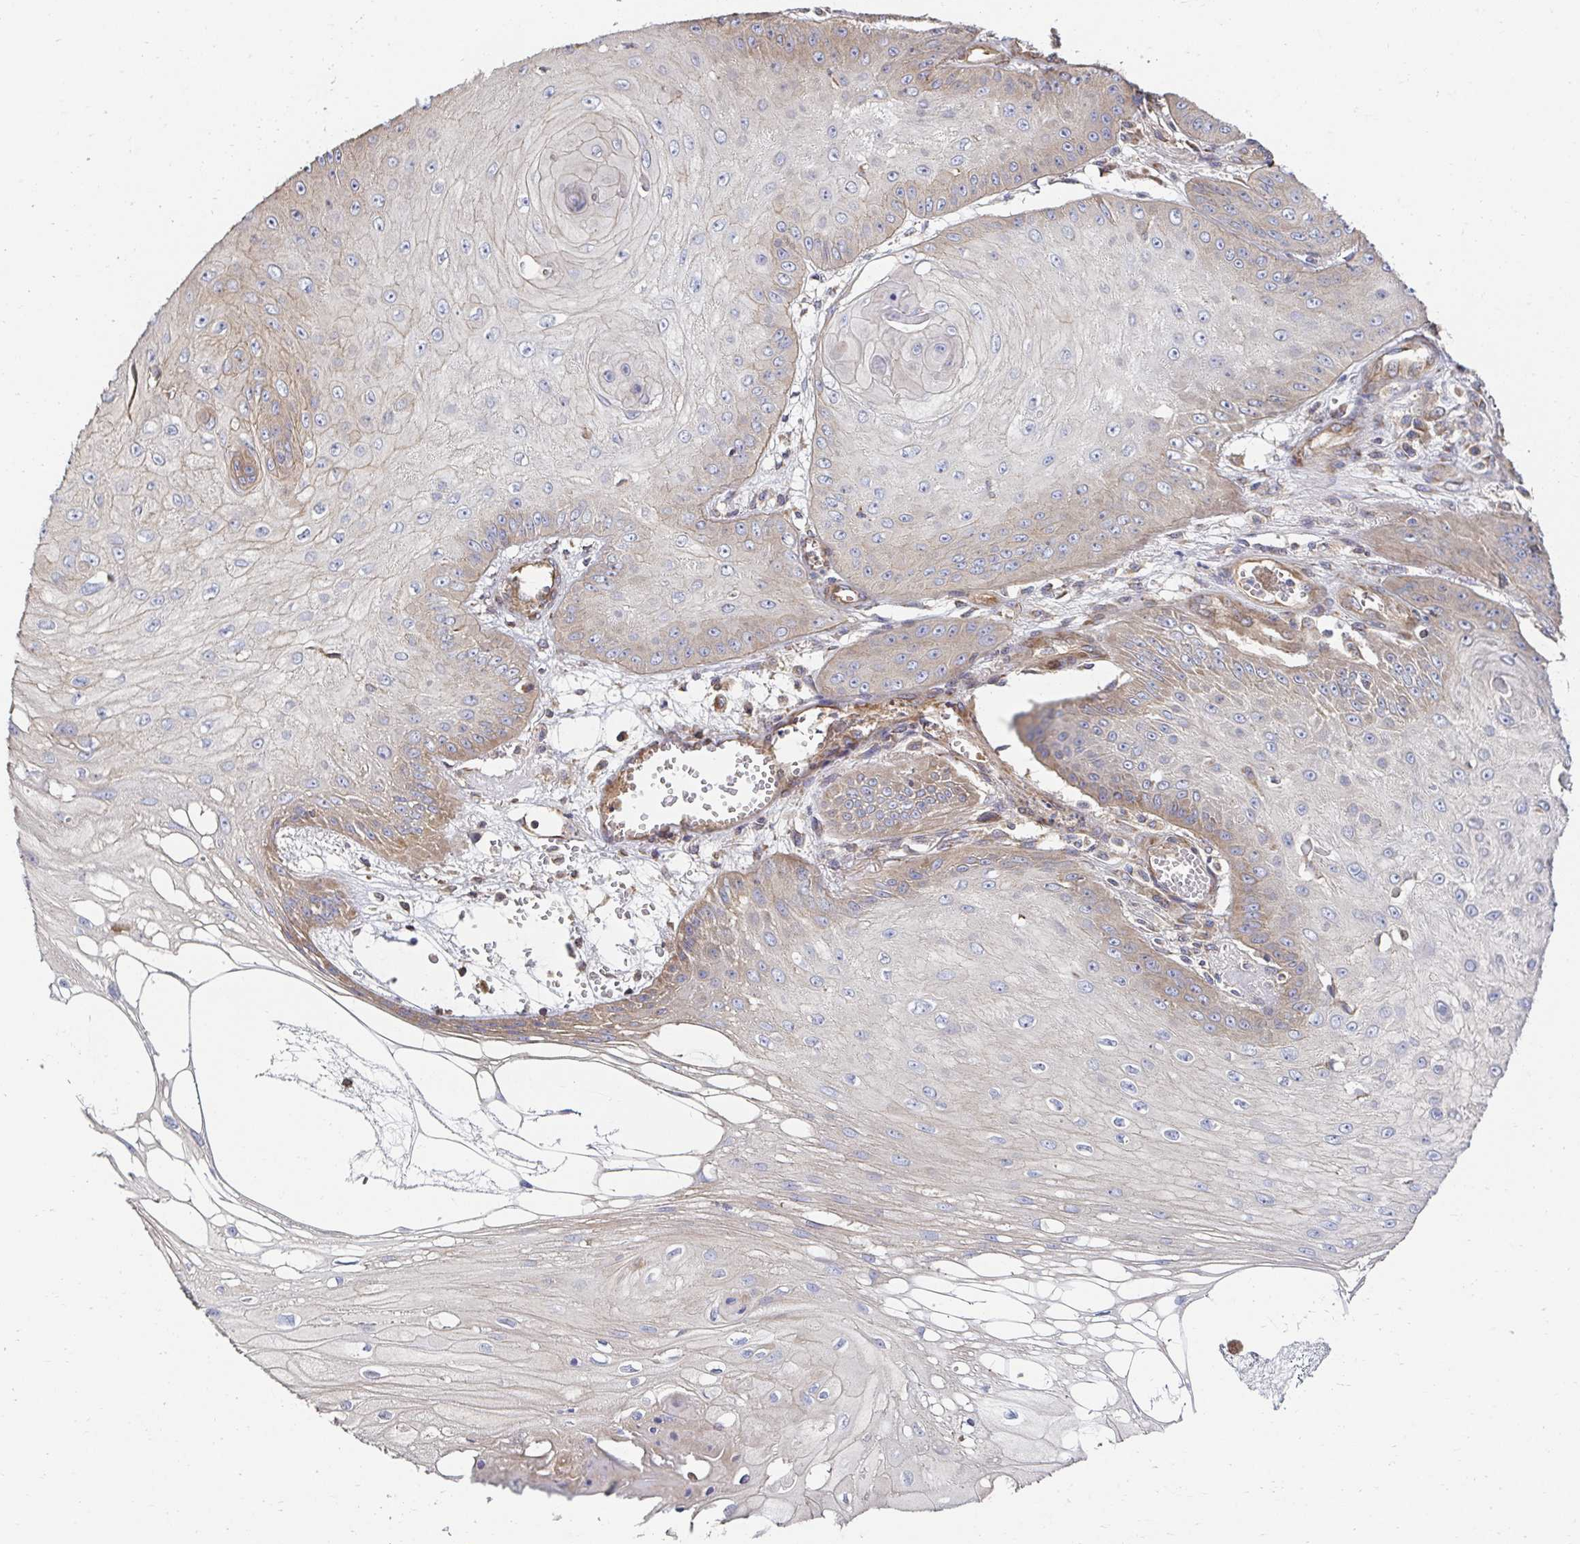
{"staining": {"intensity": "weak", "quantity": "25%-75%", "location": "cytoplasmic/membranous"}, "tissue": "skin cancer", "cell_type": "Tumor cells", "image_type": "cancer", "snomed": [{"axis": "morphology", "description": "Squamous cell carcinoma, NOS"}, {"axis": "topography", "description": "Skin"}], "caption": "Immunohistochemical staining of human skin cancer (squamous cell carcinoma) demonstrates low levels of weak cytoplasmic/membranous protein staining in approximately 25%-75% of tumor cells.", "gene": "APBB1", "patient": {"sex": "male", "age": 70}}